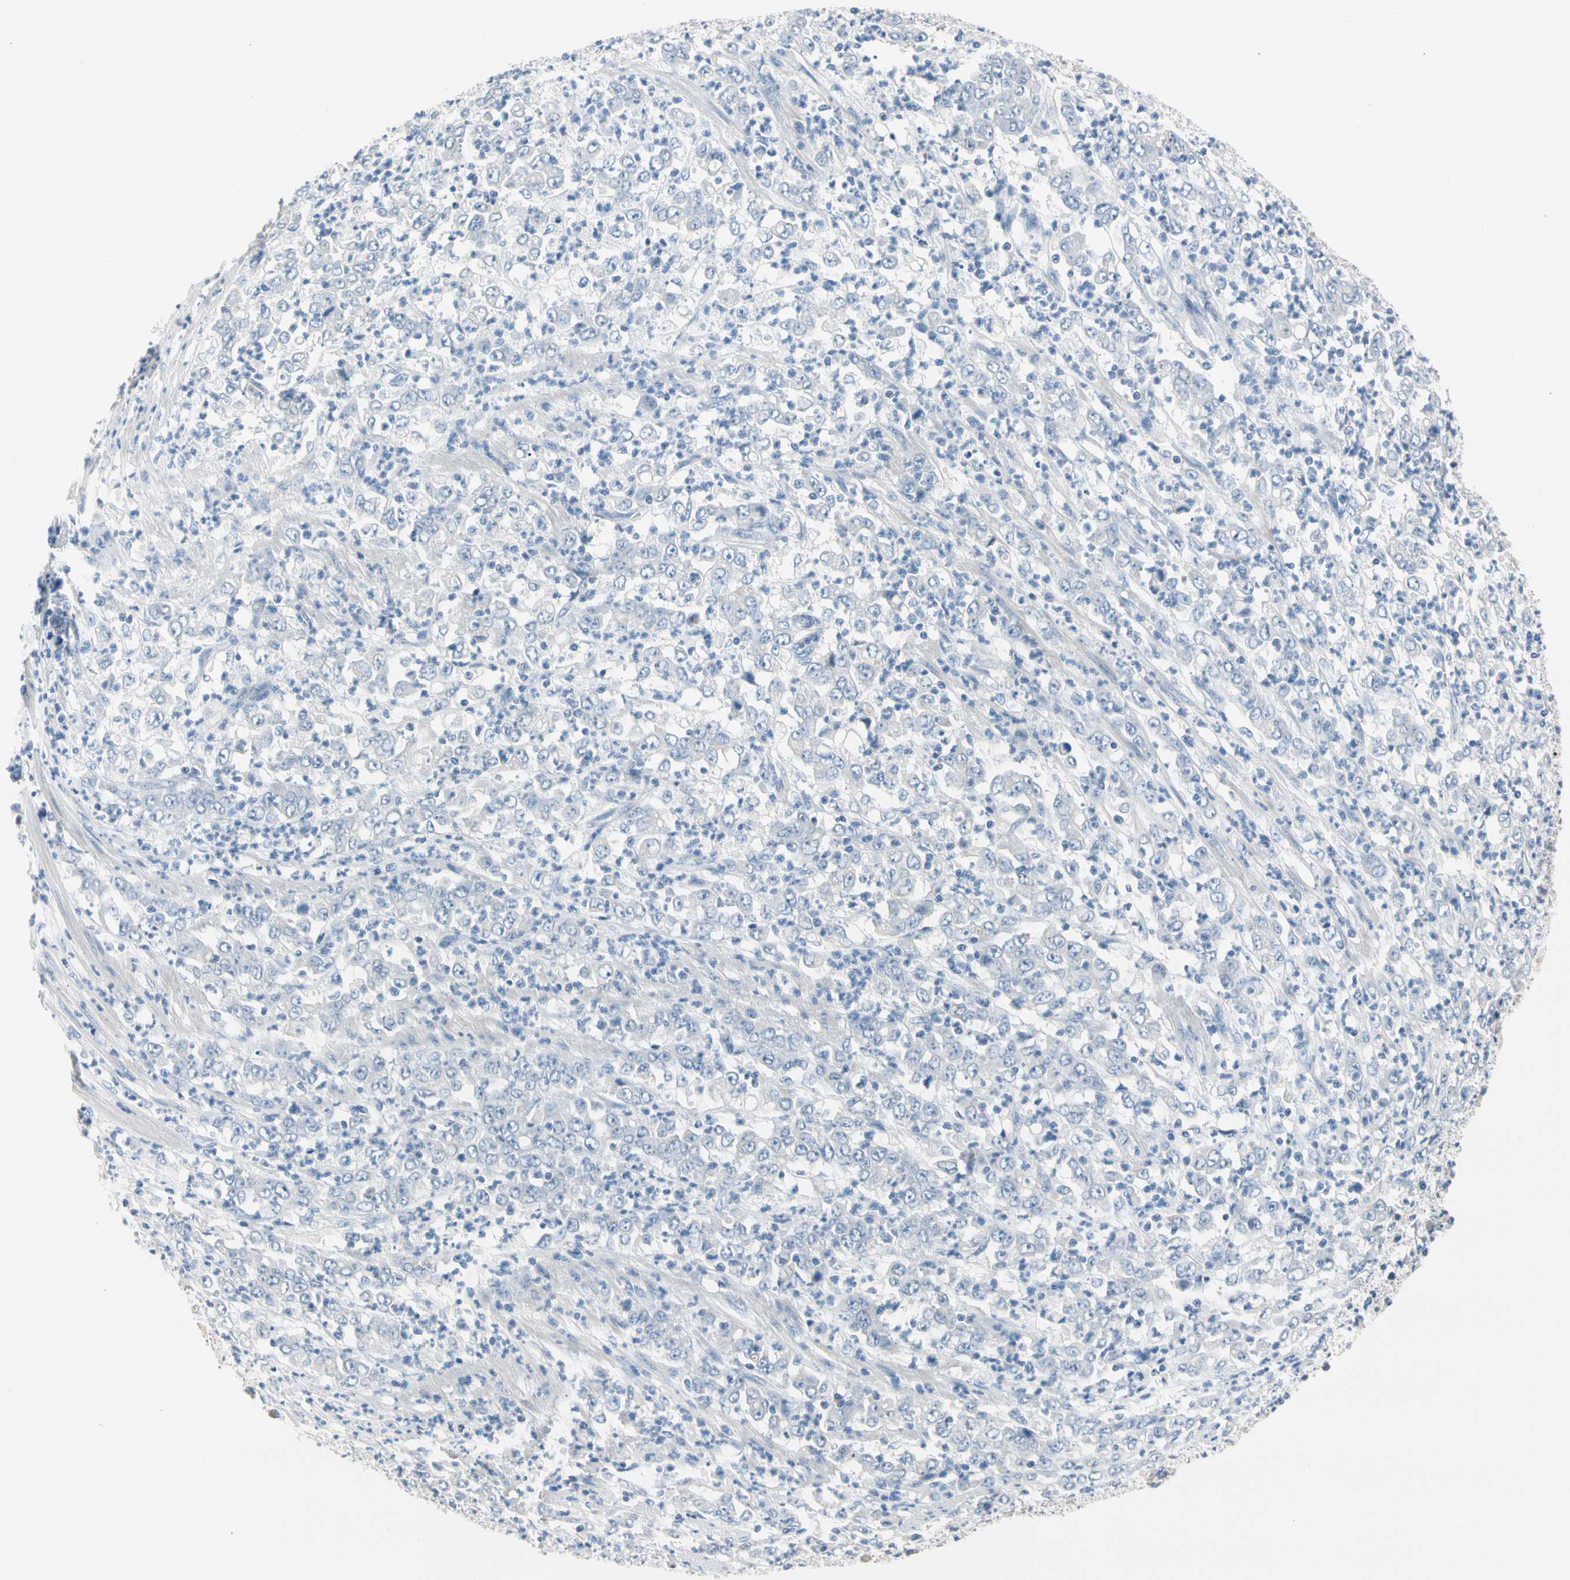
{"staining": {"intensity": "negative", "quantity": "none", "location": "none"}, "tissue": "stomach cancer", "cell_type": "Tumor cells", "image_type": "cancer", "snomed": [{"axis": "morphology", "description": "Adenocarcinoma, NOS"}, {"axis": "topography", "description": "Stomach, lower"}], "caption": "IHC of stomach cancer (adenocarcinoma) demonstrates no positivity in tumor cells. (DAB (3,3'-diaminobenzidine) IHC with hematoxylin counter stain).", "gene": "MARK1", "patient": {"sex": "female", "age": 71}}